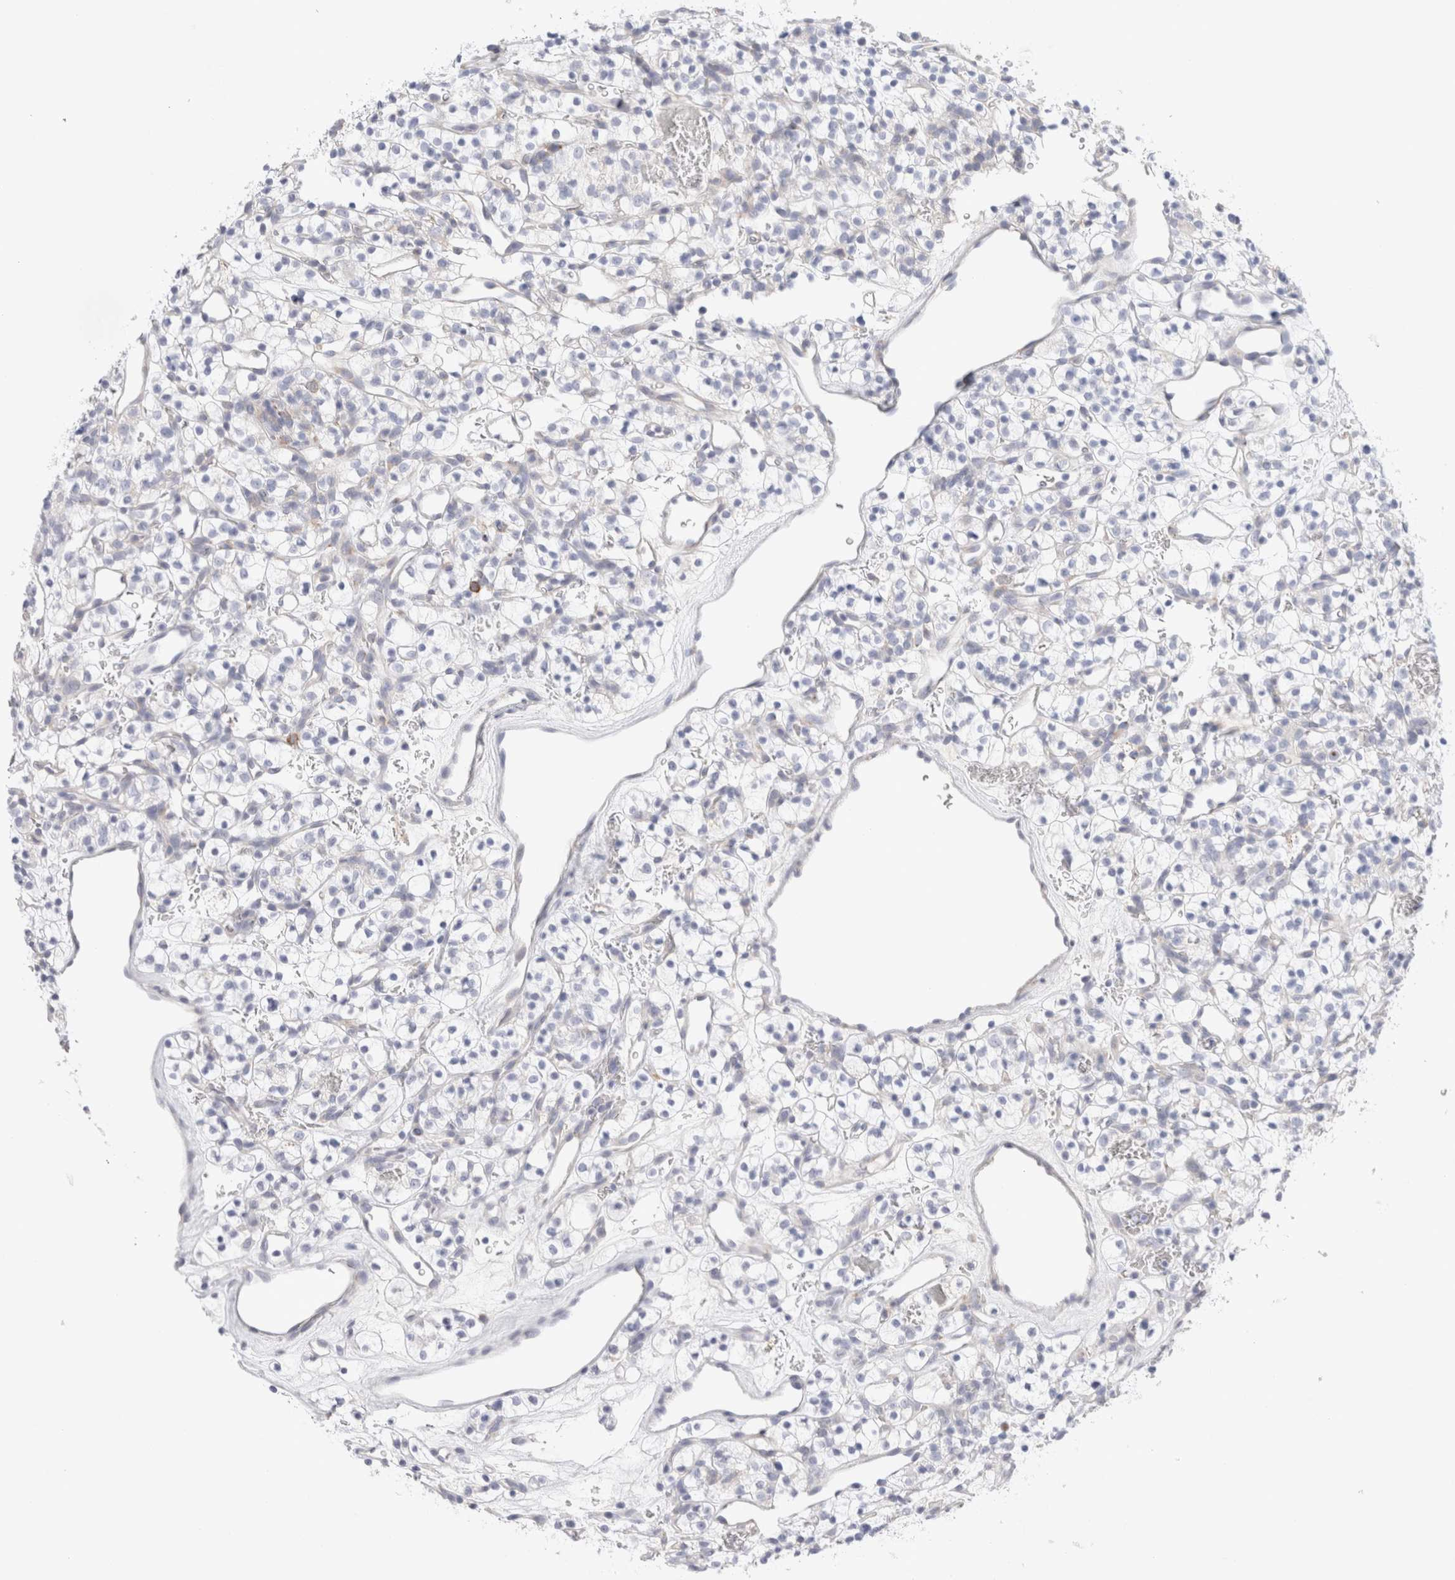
{"staining": {"intensity": "negative", "quantity": "none", "location": "none"}, "tissue": "renal cancer", "cell_type": "Tumor cells", "image_type": "cancer", "snomed": [{"axis": "morphology", "description": "Adenocarcinoma, NOS"}, {"axis": "topography", "description": "Kidney"}], "caption": "Tumor cells show no significant positivity in adenocarcinoma (renal).", "gene": "CSK", "patient": {"sex": "female", "age": 57}}